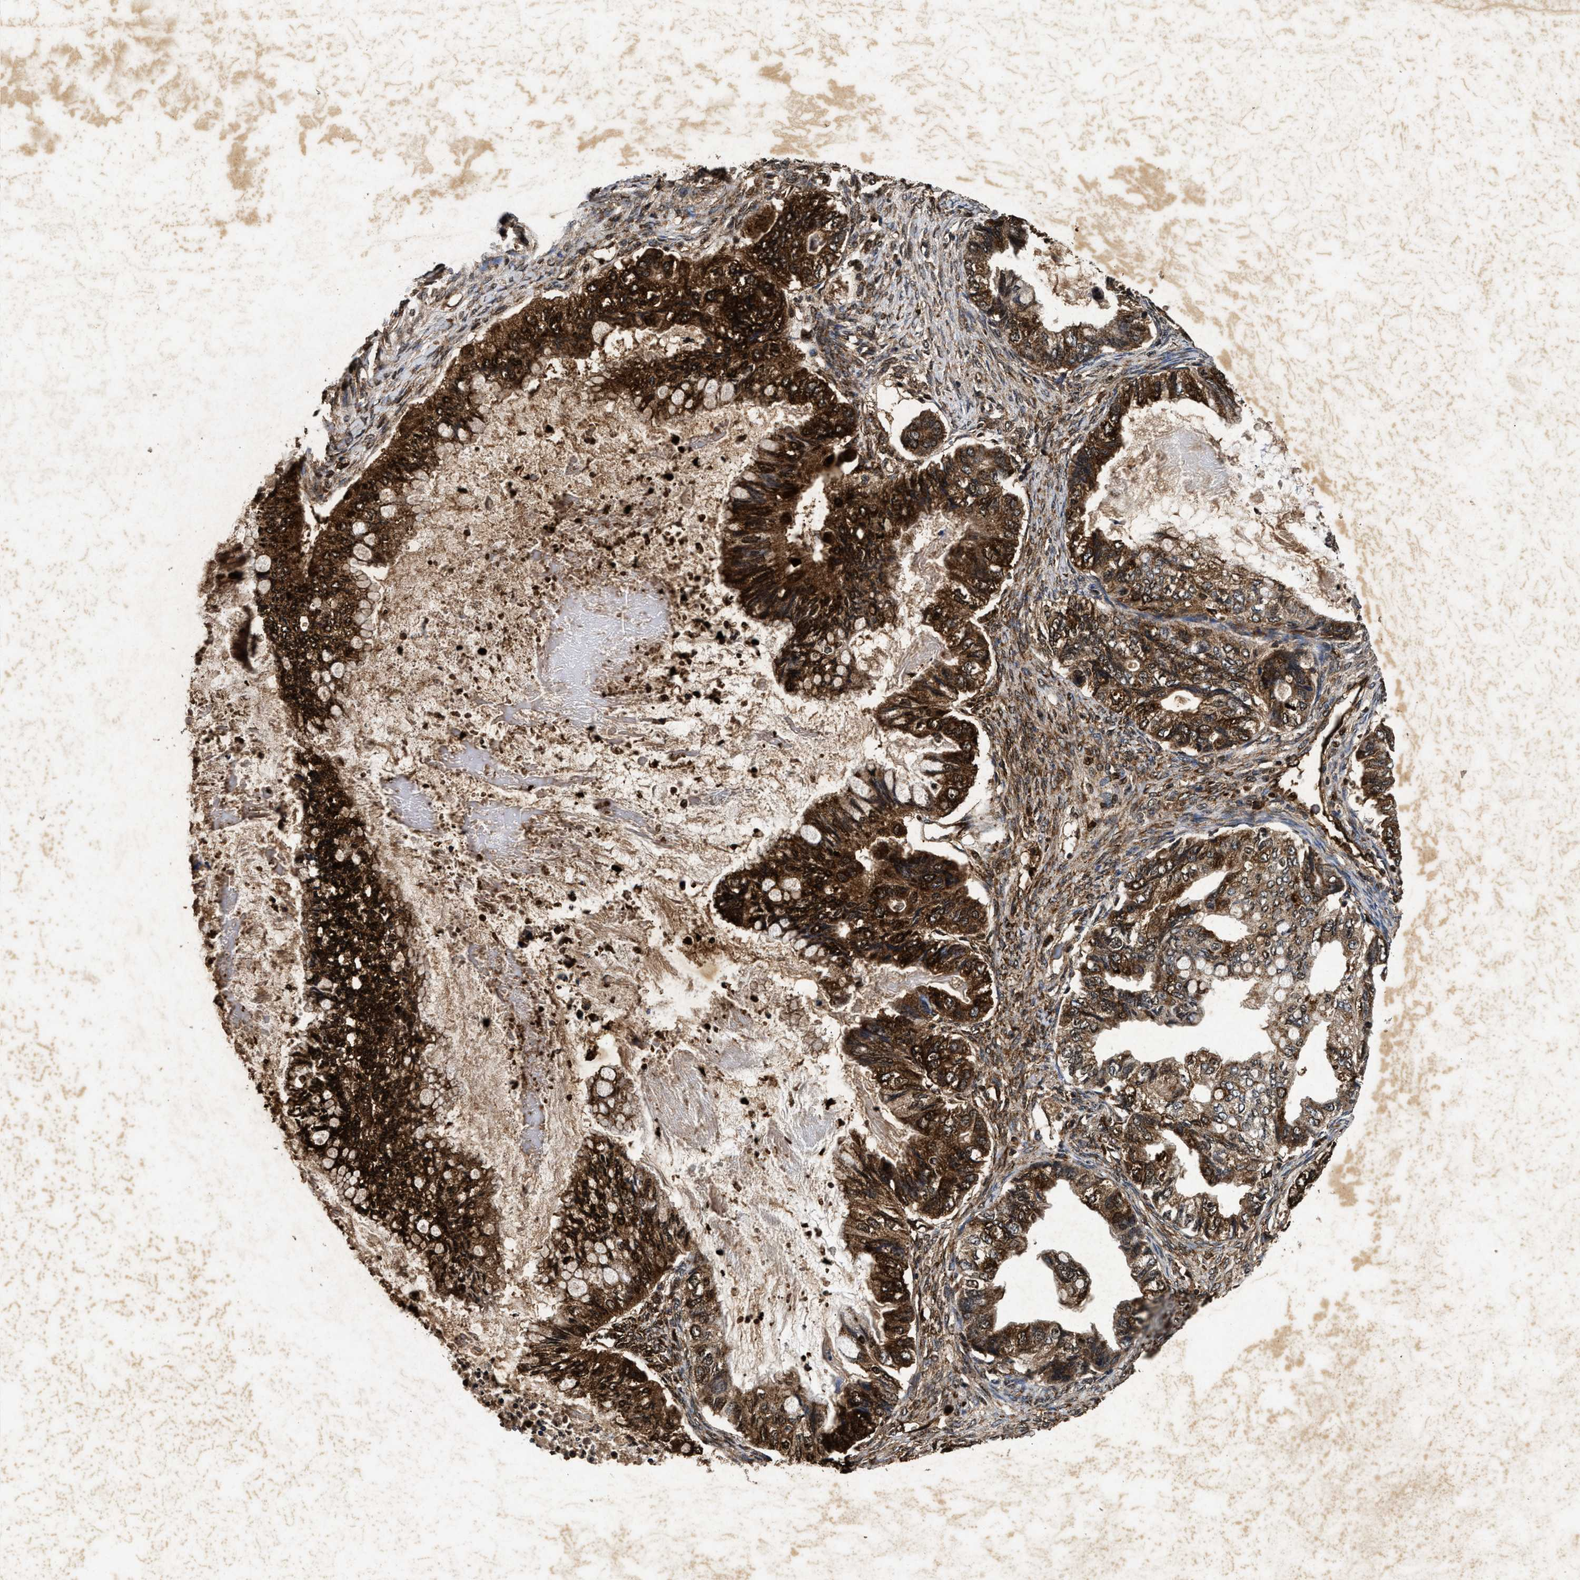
{"staining": {"intensity": "strong", "quantity": ">75%", "location": "cytoplasmic/membranous"}, "tissue": "ovarian cancer", "cell_type": "Tumor cells", "image_type": "cancer", "snomed": [{"axis": "morphology", "description": "Cystadenocarcinoma, mucinous, NOS"}, {"axis": "topography", "description": "Ovary"}], "caption": "An image of human ovarian cancer (mucinous cystadenocarcinoma) stained for a protein displays strong cytoplasmic/membranous brown staining in tumor cells.", "gene": "ACOX1", "patient": {"sex": "female", "age": 80}}